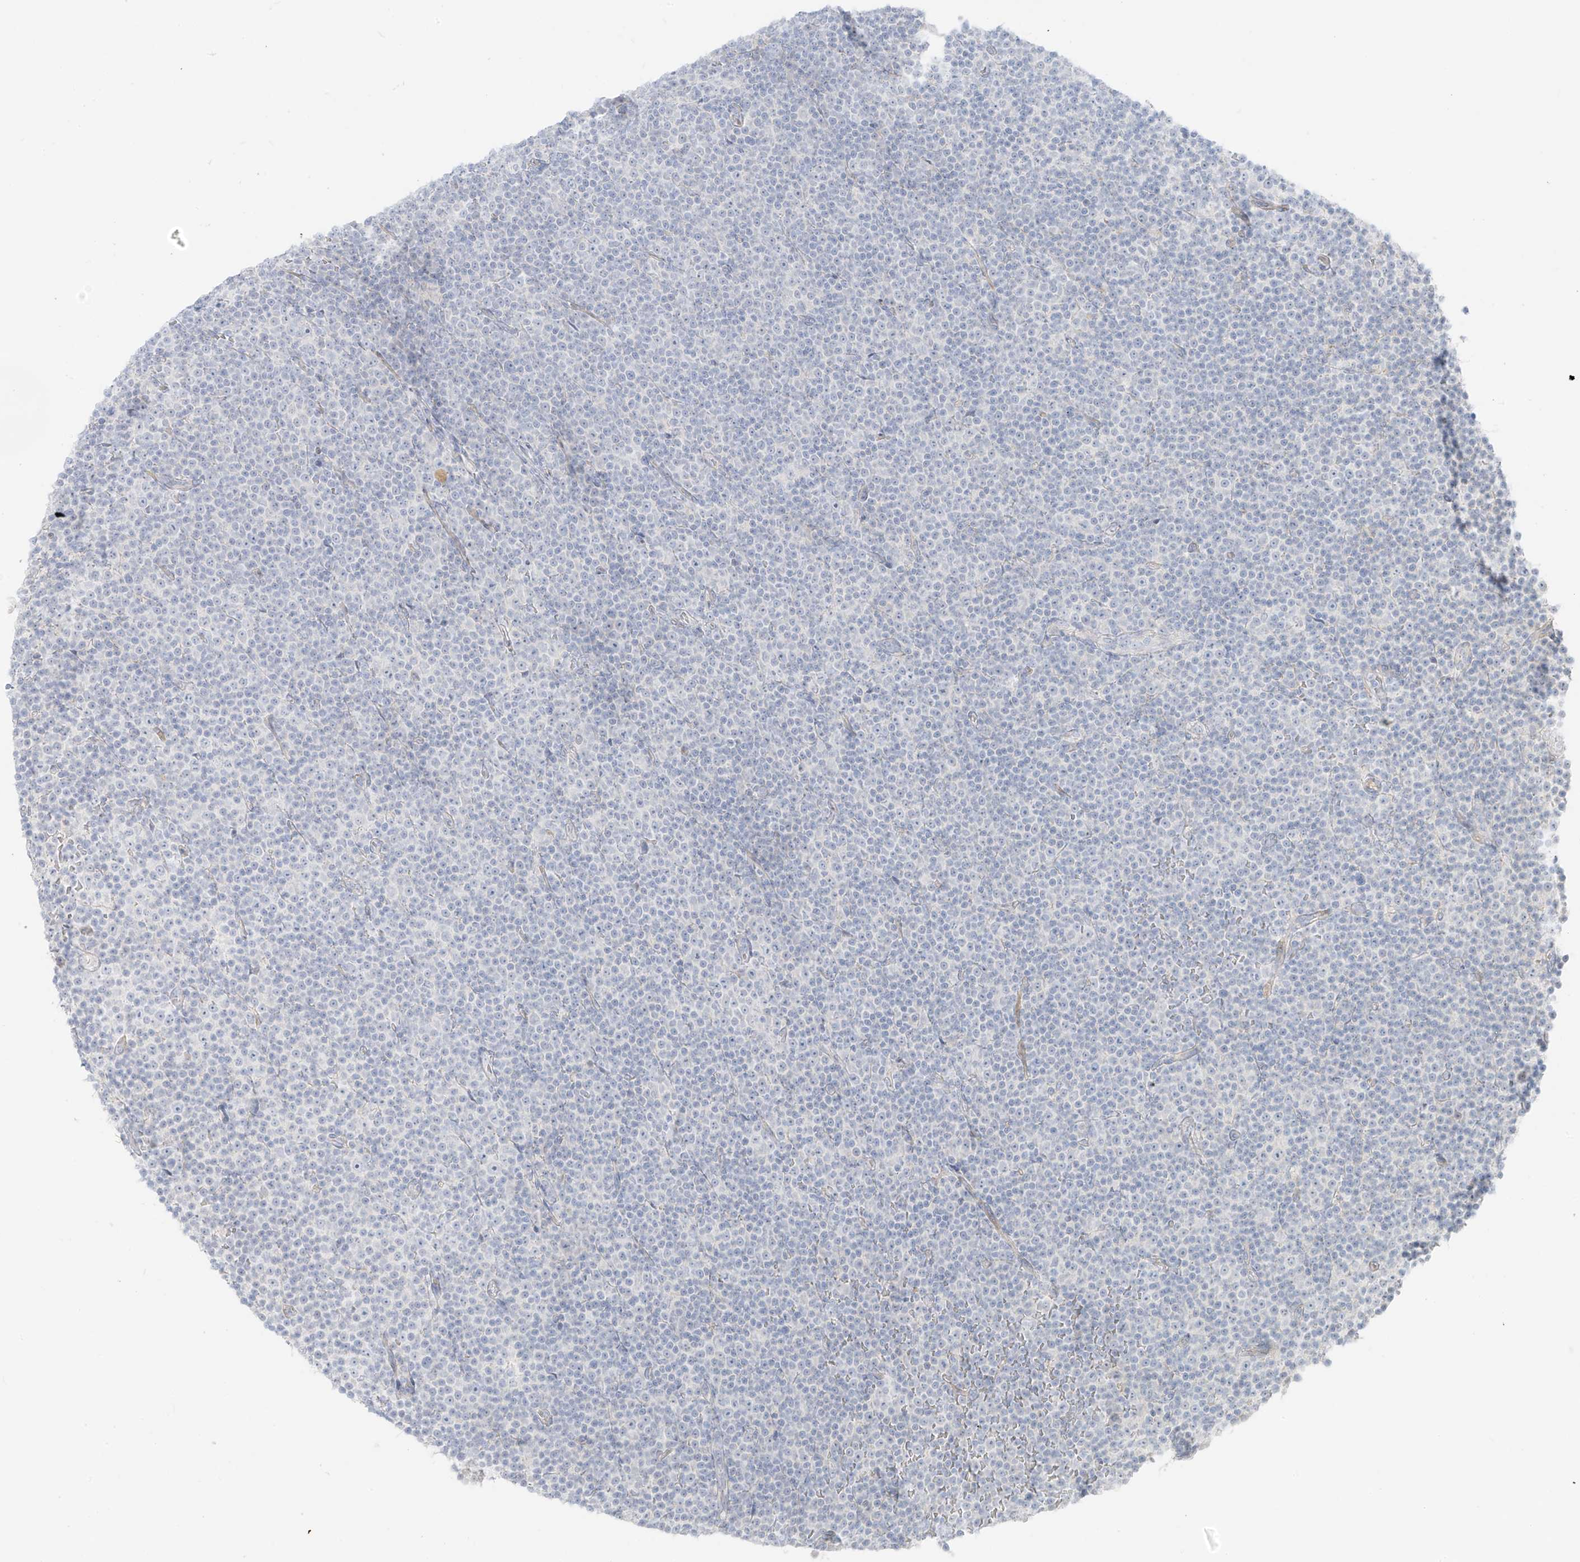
{"staining": {"intensity": "negative", "quantity": "none", "location": "none"}, "tissue": "lymphoma", "cell_type": "Tumor cells", "image_type": "cancer", "snomed": [{"axis": "morphology", "description": "Malignant lymphoma, non-Hodgkin's type, Low grade"}, {"axis": "topography", "description": "Lymph node"}], "caption": "This photomicrograph is of lymphoma stained with immunohistochemistry (IHC) to label a protein in brown with the nuclei are counter-stained blue. There is no staining in tumor cells.", "gene": "C11orf87", "patient": {"sex": "female", "age": 67}}